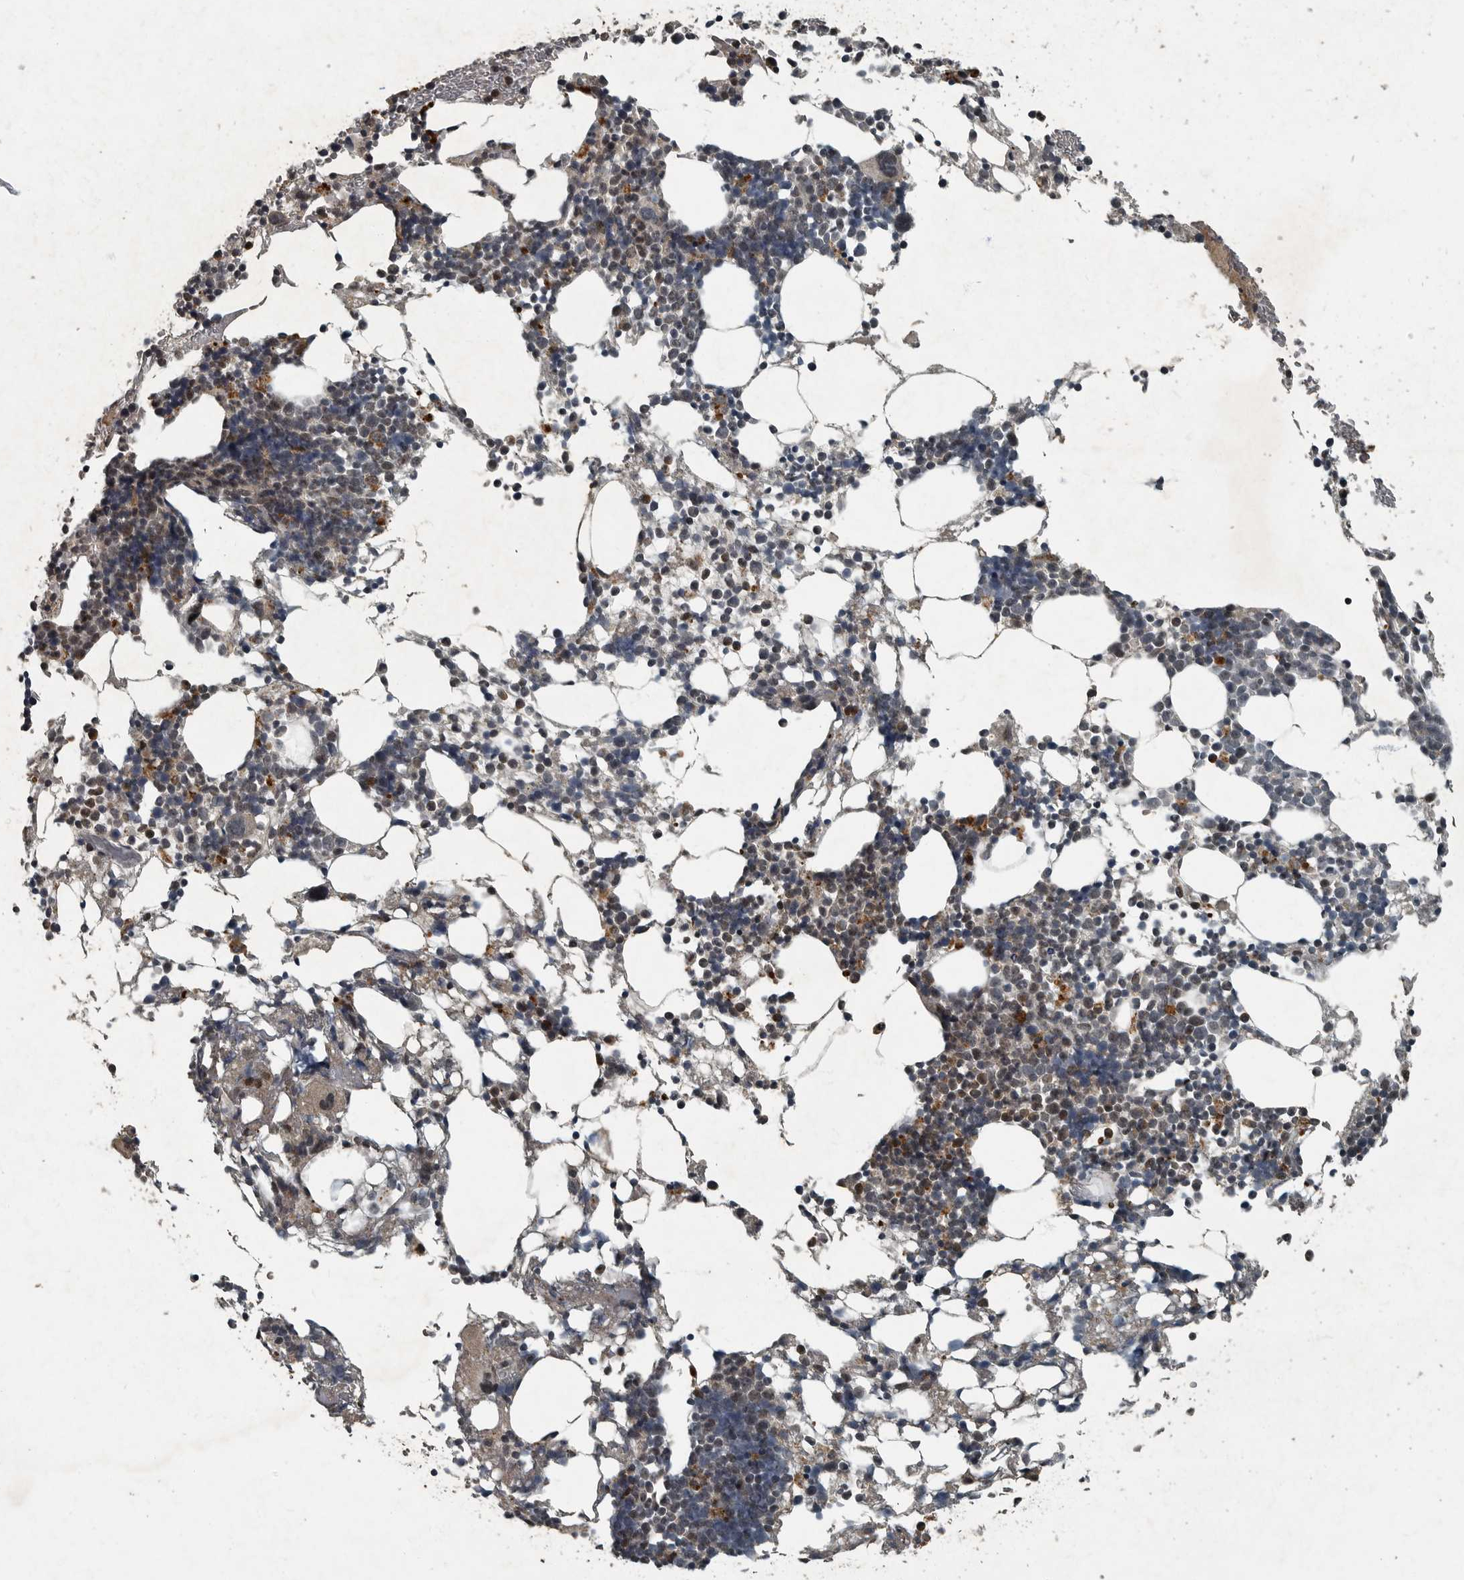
{"staining": {"intensity": "moderate", "quantity": "<25%", "location": "cytoplasmic/membranous"}, "tissue": "bone marrow", "cell_type": "Hematopoietic cells", "image_type": "normal", "snomed": [{"axis": "morphology", "description": "Normal tissue, NOS"}, {"axis": "morphology", "description": "Inflammation, NOS"}, {"axis": "topography", "description": "Bone marrow"}], "caption": "Protein positivity by IHC shows moderate cytoplasmic/membranous staining in approximately <25% of hematopoietic cells in benign bone marrow.", "gene": "FOXO1", "patient": {"sex": "male", "age": 44}}